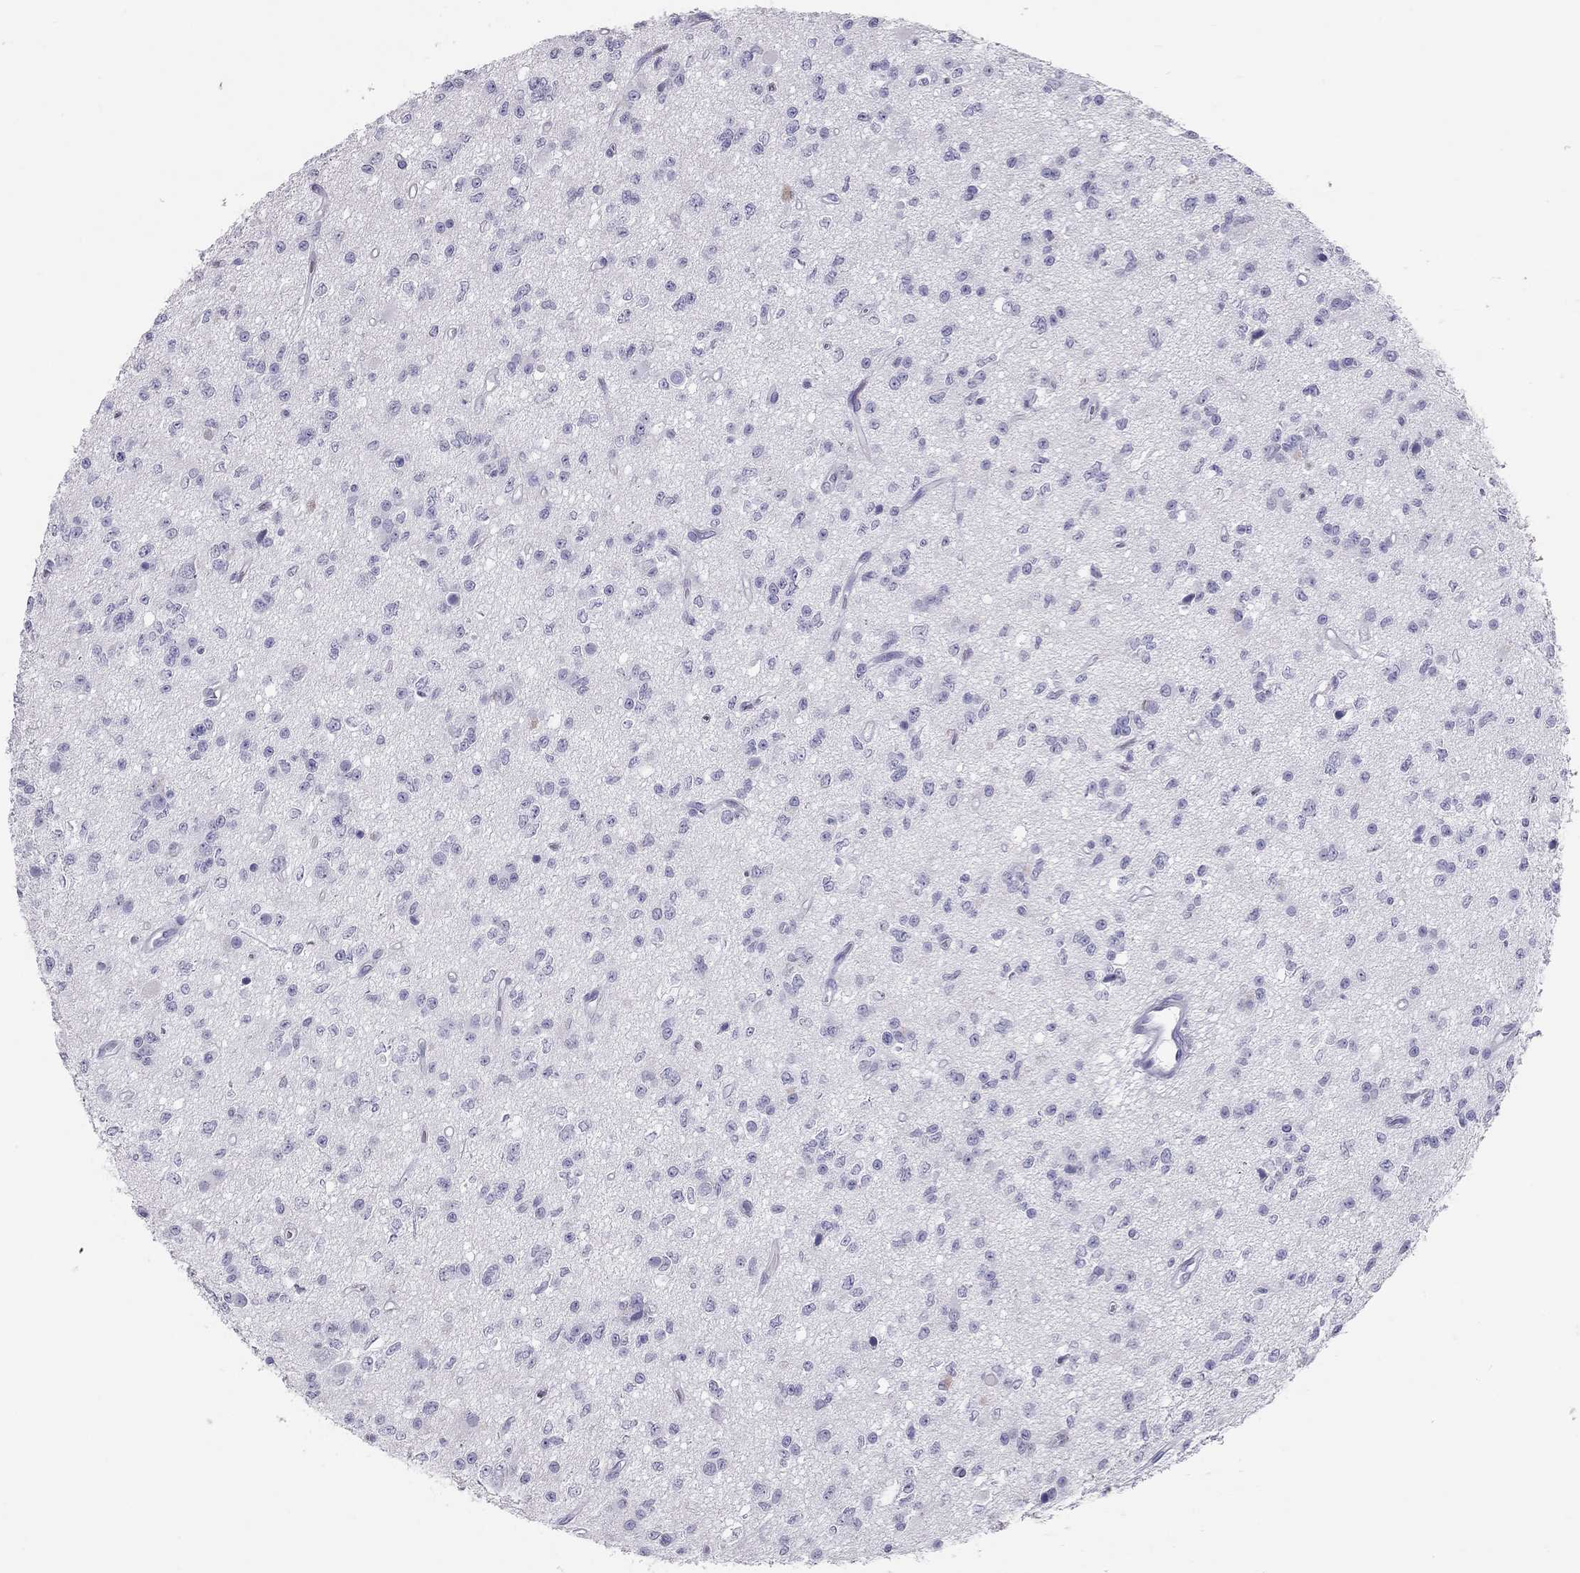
{"staining": {"intensity": "negative", "quantity": "none", "location": "none"}, "tissue": "glioma", "cell_type": "Tumor cells", "image_type": "cancer", "snomed": [{"axis": "morphology", "description": "Glioma, malignant, Low grade"}, {"axis": "topography", "description": "Brain"}], "caption": "The immunohistochemistry histopathology image has no significant positivity in tumor cells of glioma tissue.", "gene": "KLRG1", "patient": {"sex": "female", "age": 45}}